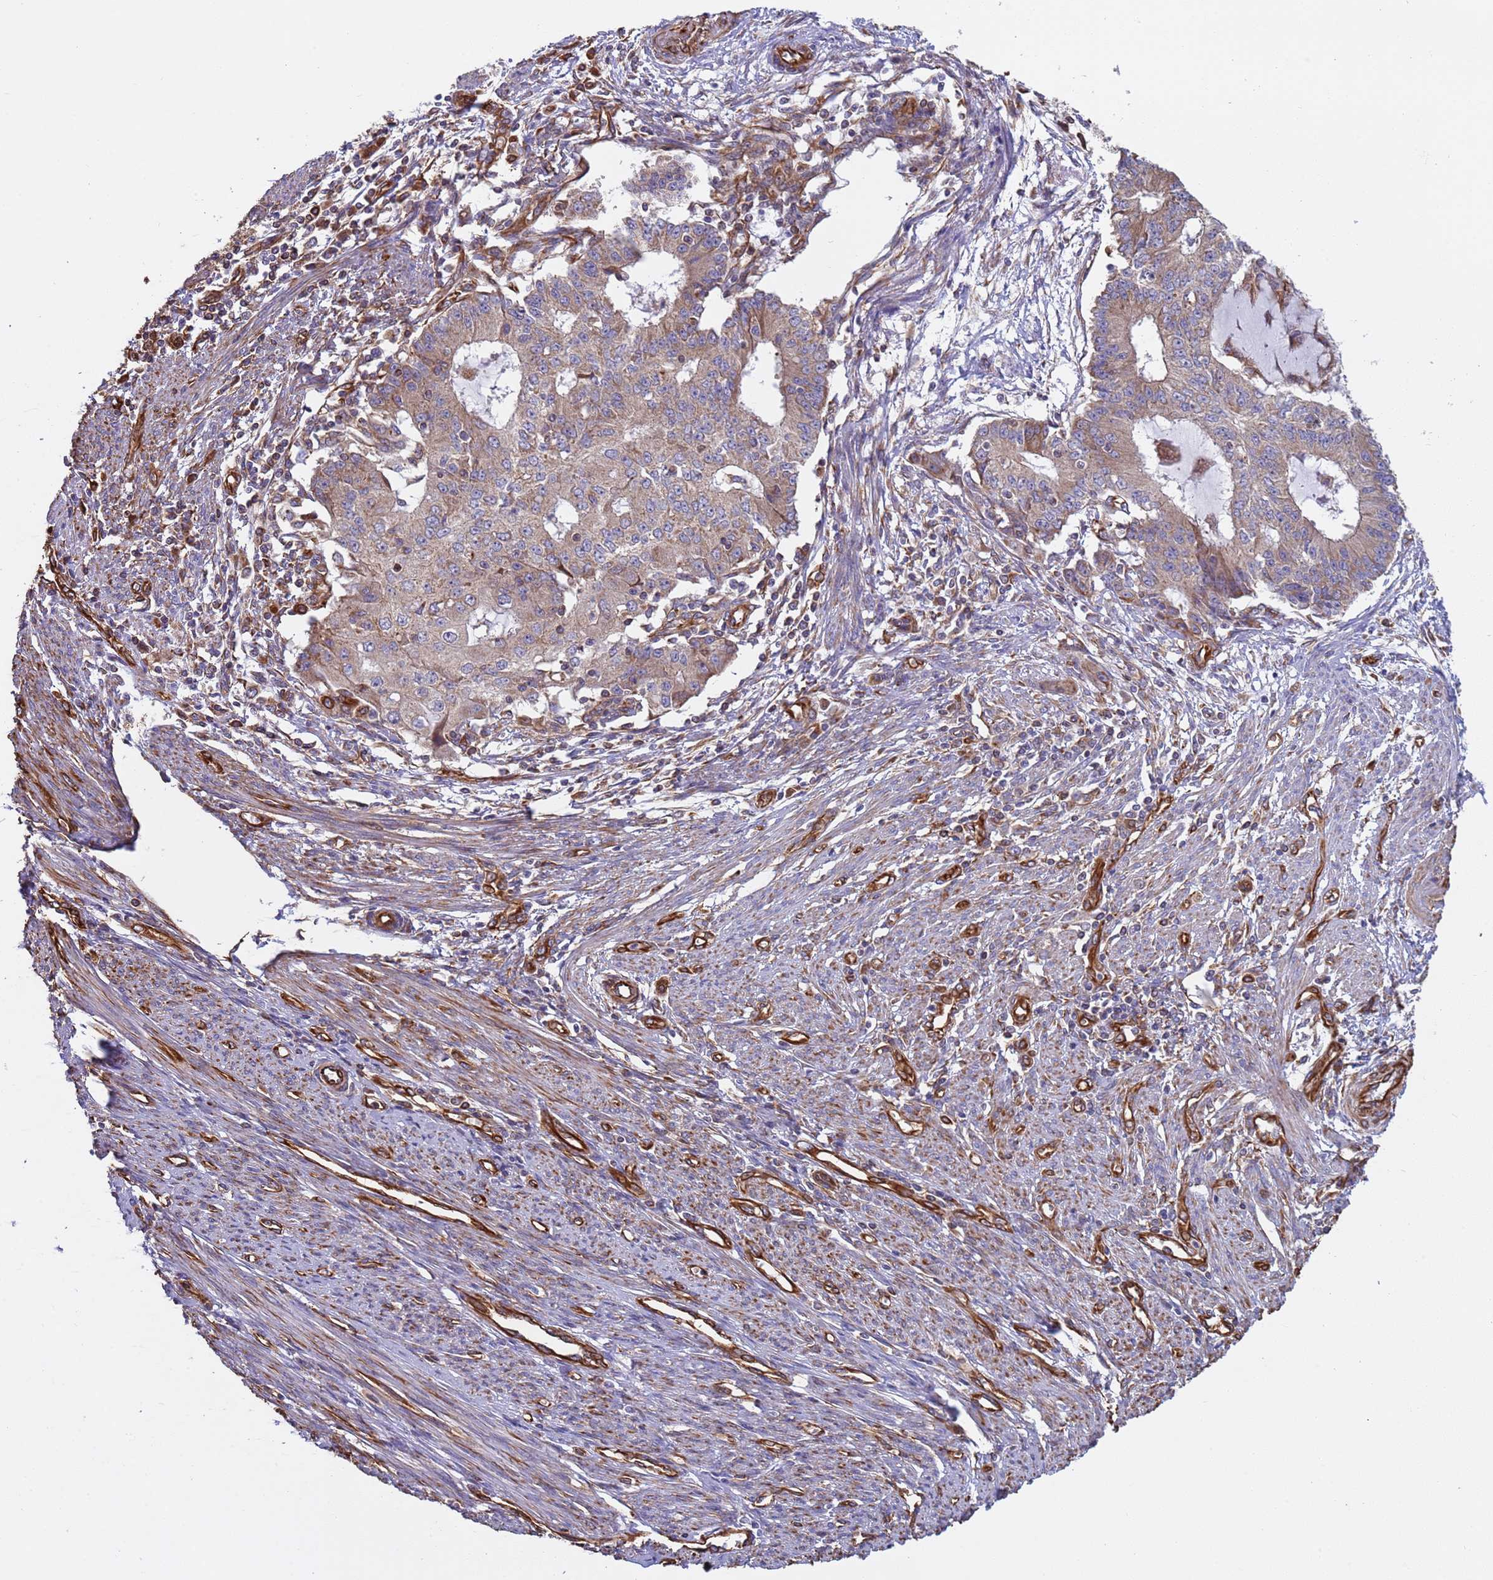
{"staining": {"intensity": "weak", "quantity": "25%-75%", "location": "cytoplasmic/membranous"}, "tissue": "endometrial cancer", "cell_type": "Tumor cells", "image_type": "cancer", "snomed": [{"axis": "morphology", "description": "Adenocarcinoma, NOS"}, {"axis": "topography", "description": "Endometrium"}], "caption": "A histopathology image showing weak cytoplasmic/membranous staining in about 25%-75% of tumor cells in endometrial cancer, as visualized by brown immunohistochemical staining.", "gene": "NUDT12", "patient": {"sex": "female", "age": 56}}